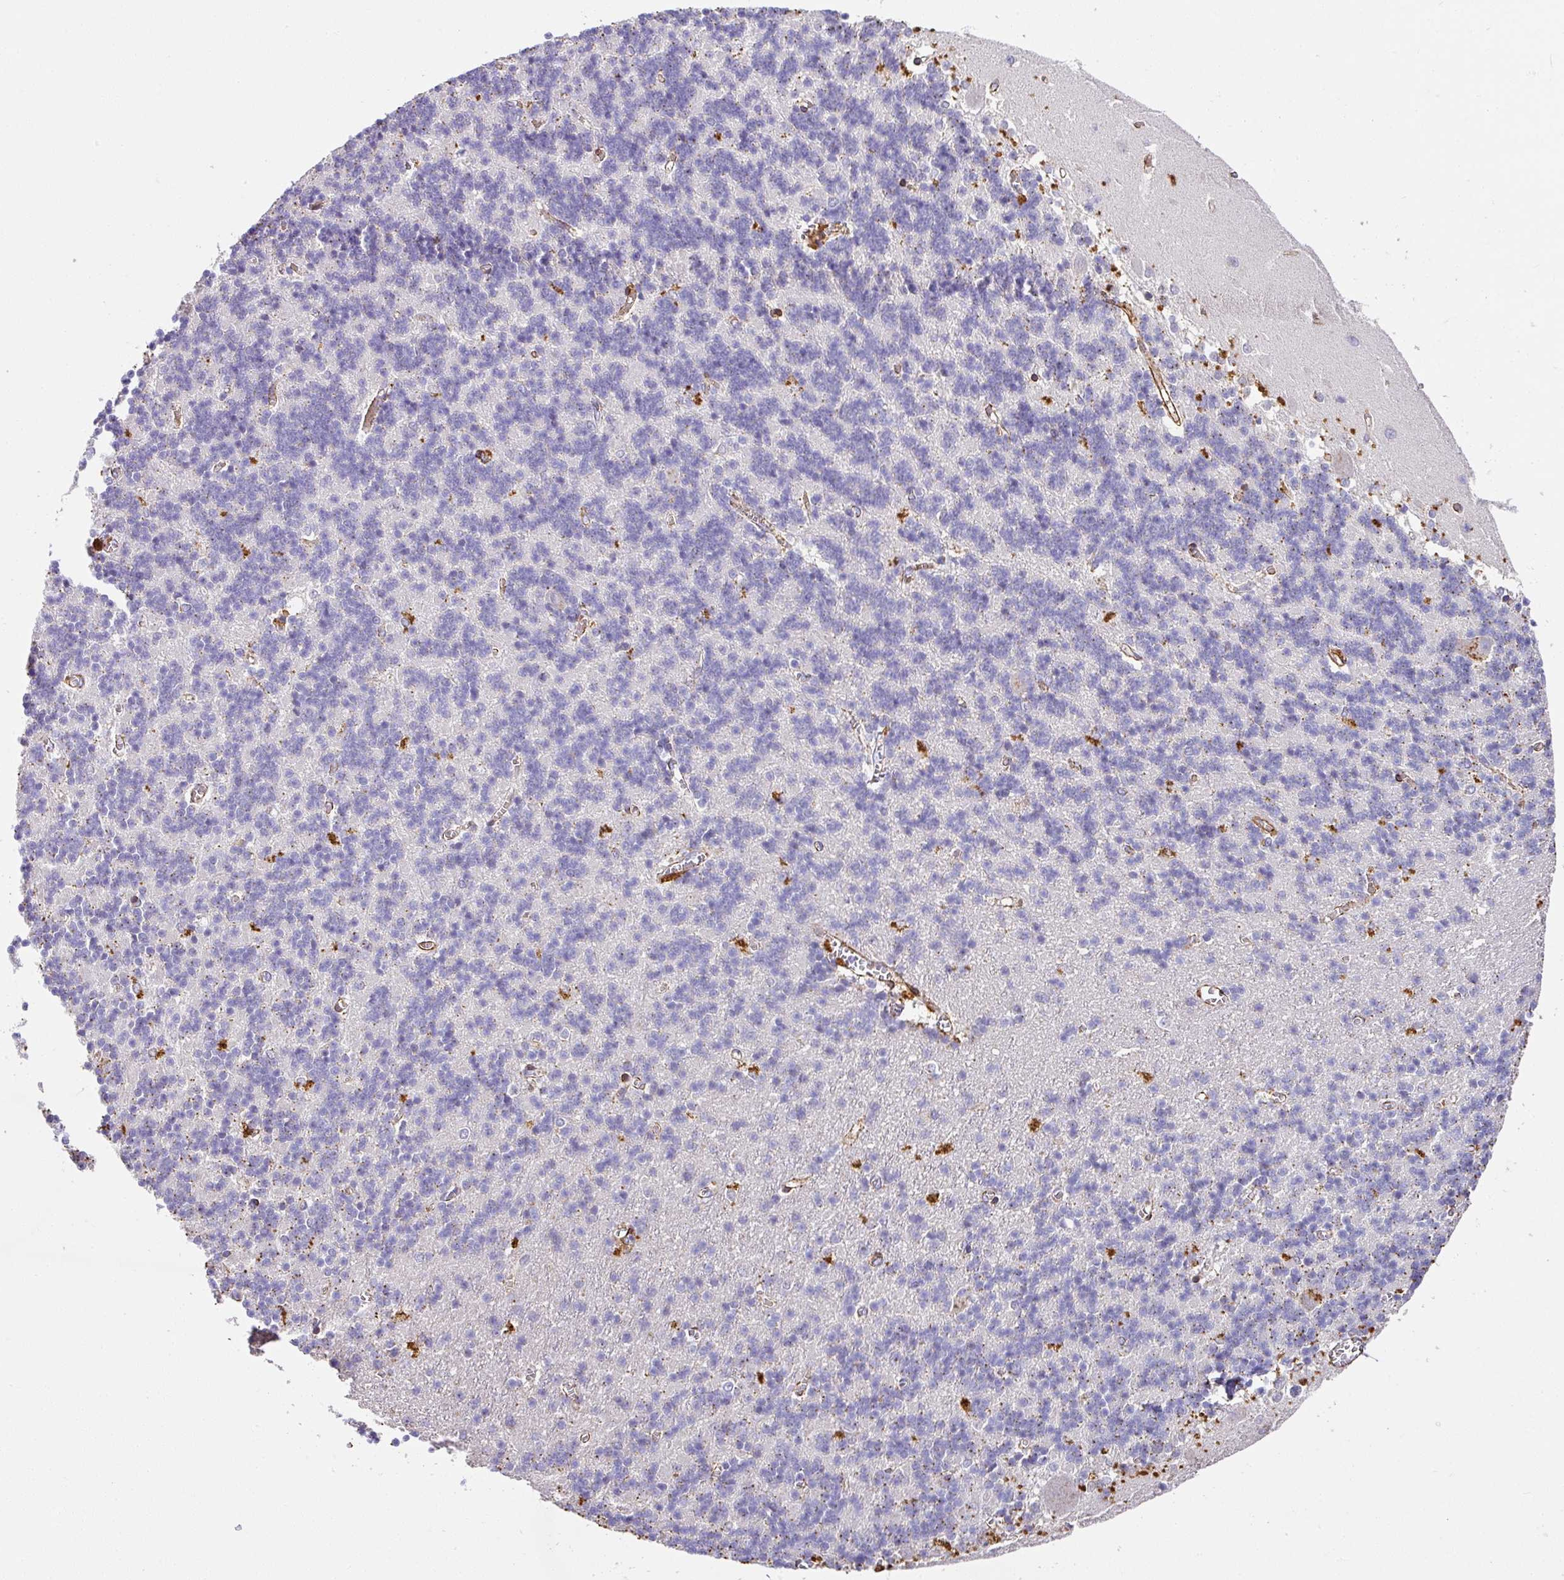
{"staining": {"intensity": "negative", "quantity": "none", "location": "none"}, "tissue": "cerebellum", "cell_type": "Cells in granular layer", "image_type": "normal", "snomed": [{"axis": "morphology", "description": "Normal tissue, NOS"}, {"axis": "topography", "description": "Cerebellum"}], "caption": "A high-resolution micrograph shows immunohistochemistry (IHC) staining of benign cerebellum, which demonstrates no significant expression in cells in granular layer. Brightfield microscopy of IHC stained with DAB (brown) and hematoxylin (blue), captured at high magnification.", "gene": "SLC25A17", "patient": {"sex": "male", "age": 37}}